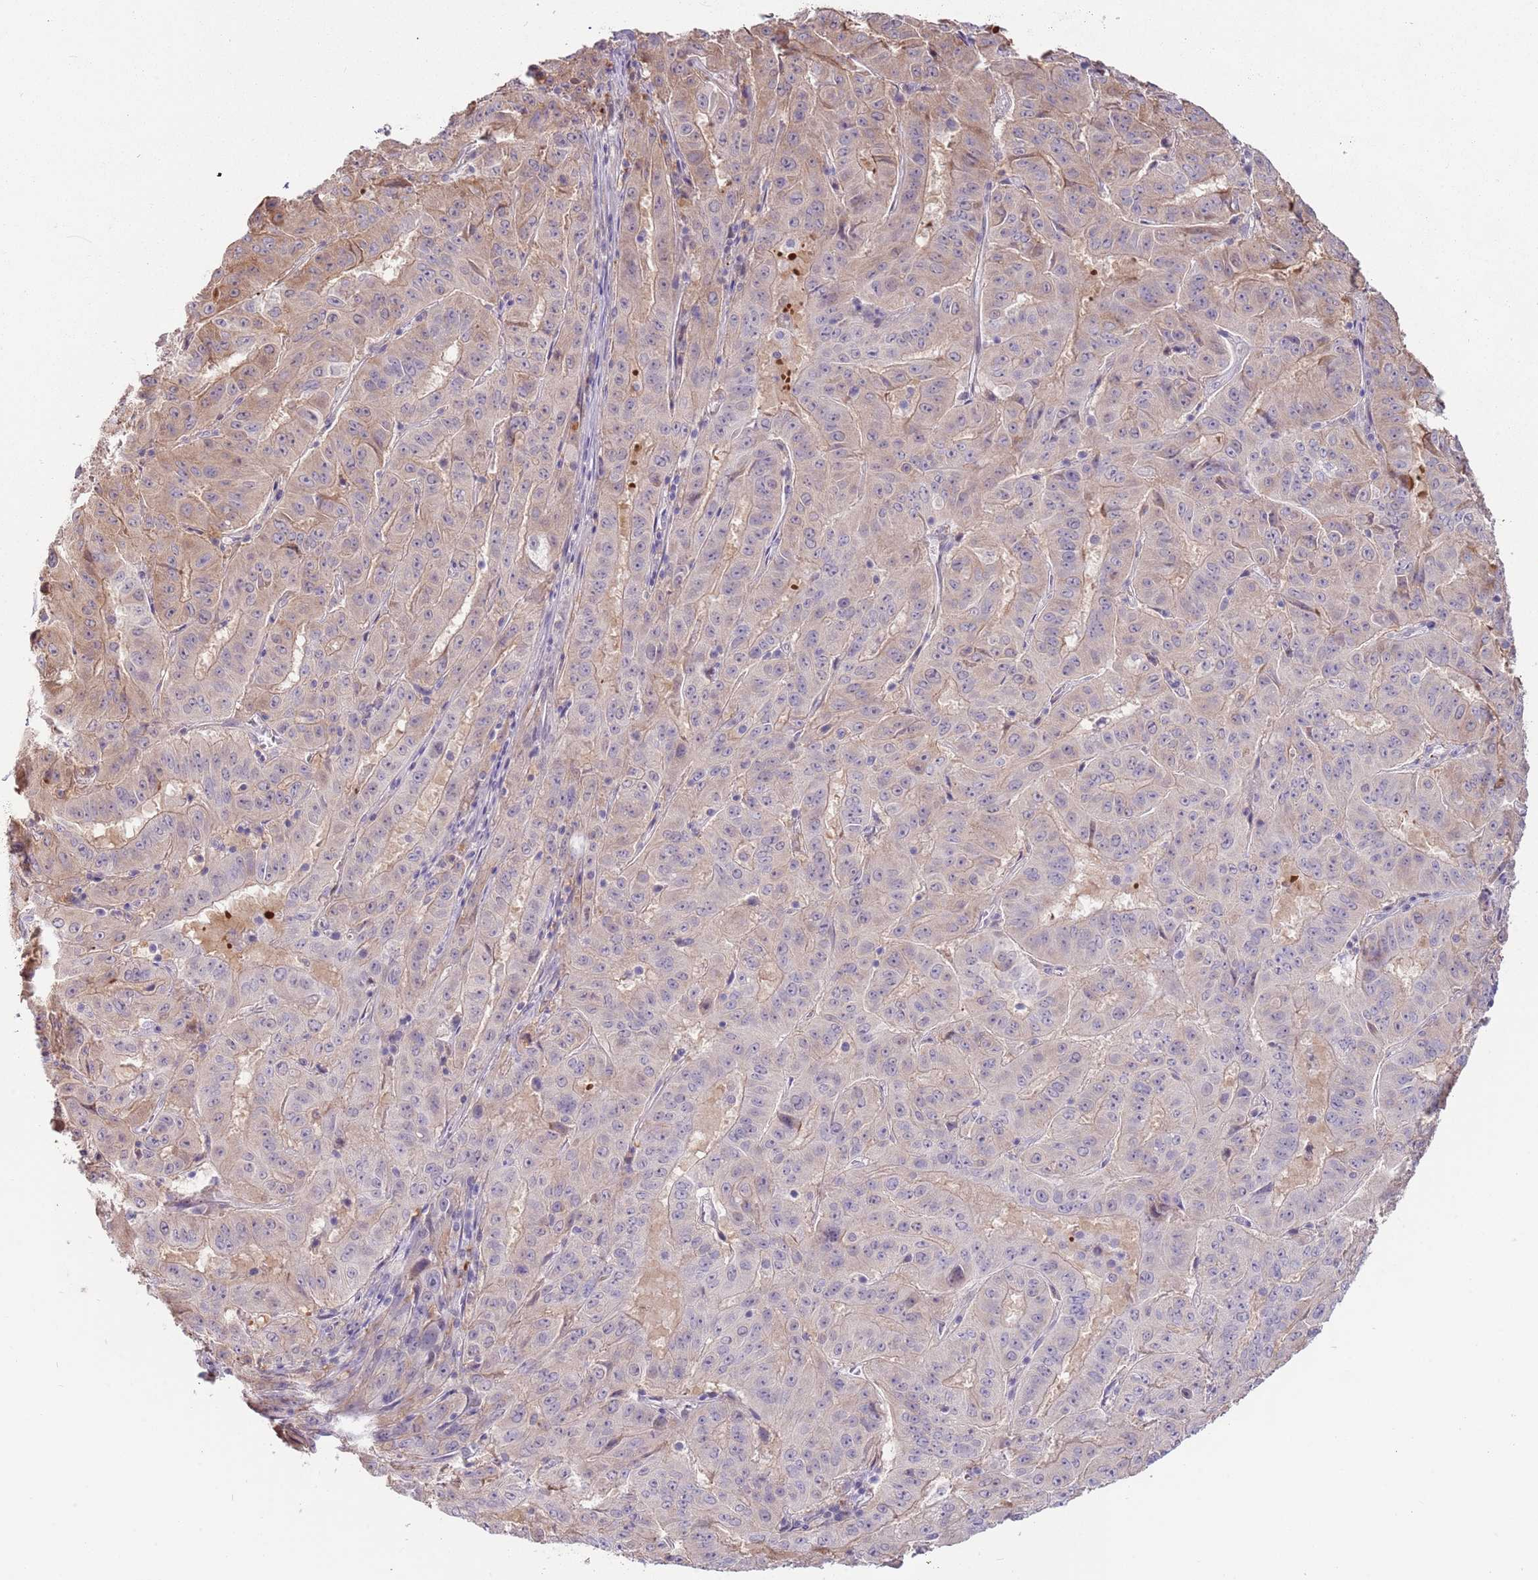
{"staining": {"intensity": "weak", "quantity": "<25%", "location": "cytoplasmic/membranous"}, "tissue": "pancreatic cancer", "cell_type": "Tumor cells", "image_type": "cancer", "snomed": [{"axis": "morphology", "description": "Adenocarcinoma, NOS"}, {"axis": "topography", "description": "Pancreas"}], "caption": "IHC photomicrograph of human adenocarcinoma (pancreatic) stained for a protein (brown), which displays no expression in tumor cells.", "gene": "LDHD", "patient": {"sex": "male", "age": 63}}